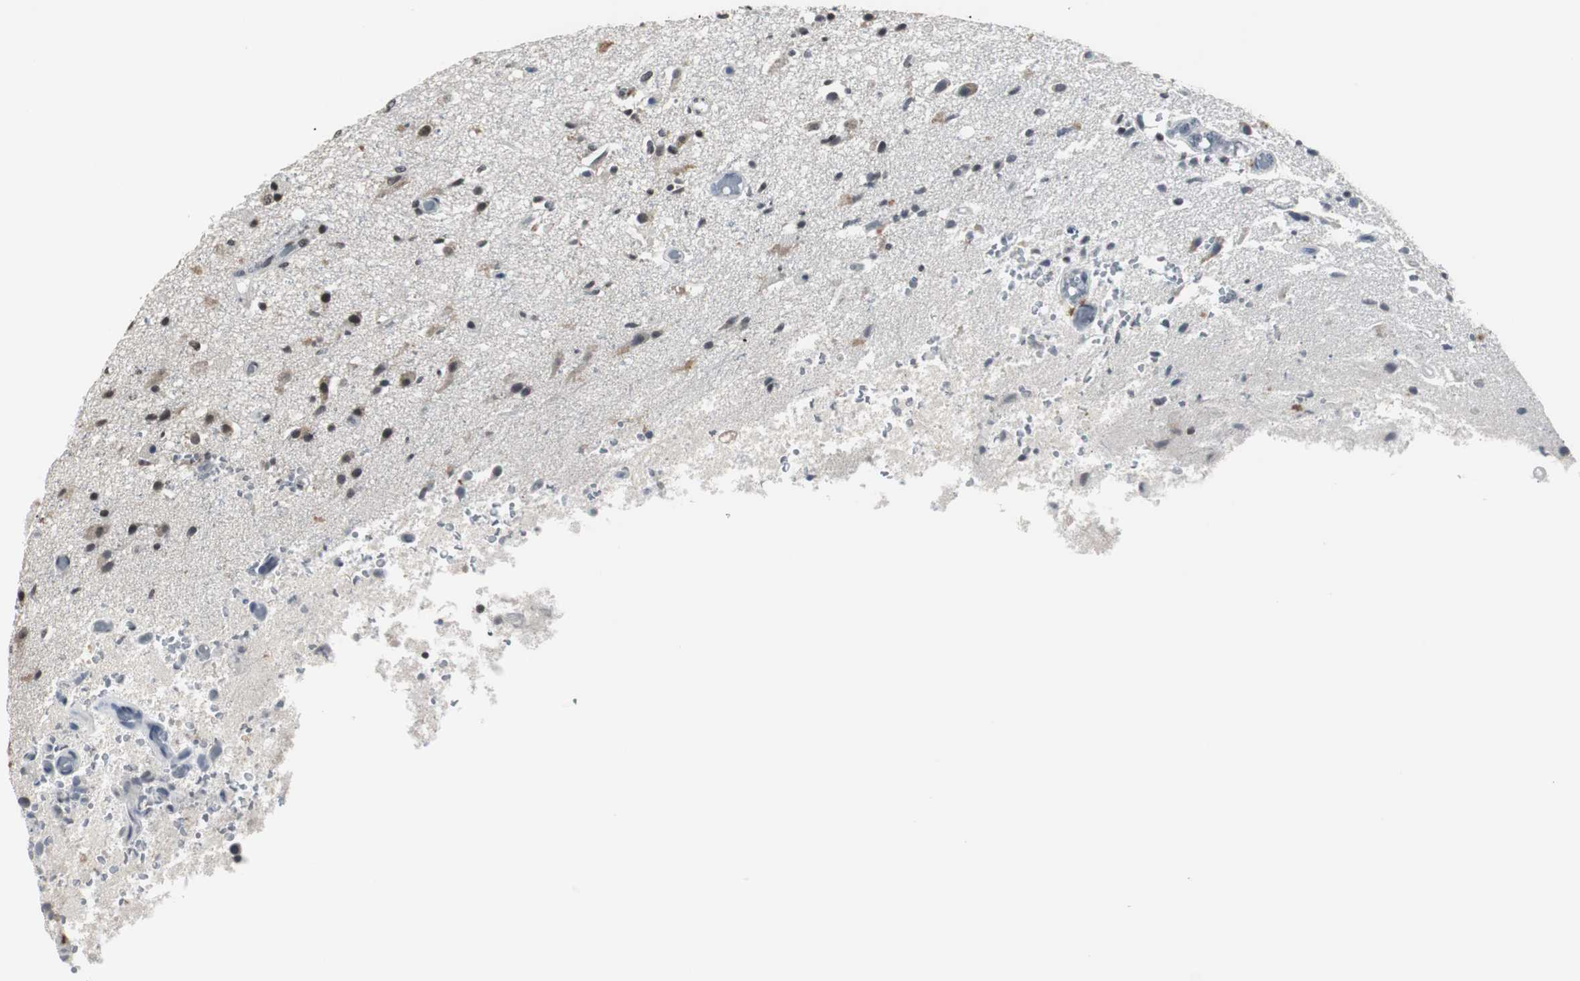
{"staining": {"intensity": "strong", "quantity": ">75%", "location": "nuclear"}, "tissue": "glioma", "cell_type": "Tumor cells", "image_type": "cancer", "snomed": [{"axis": "morphology", "description": "Normal tissue, NOS"}, {"axis": "morphology", "description": "Glioma, malignant, High grade"}, {"axis": "topography", "description": "Cerebral cortex"}], "caption": "Glioma stained with immunohistochemistry exhibits strong nuclear expression in about >75% of tumor cells.", "gene": "CDK9", "patient": {"sex": "male", "age": 77}}